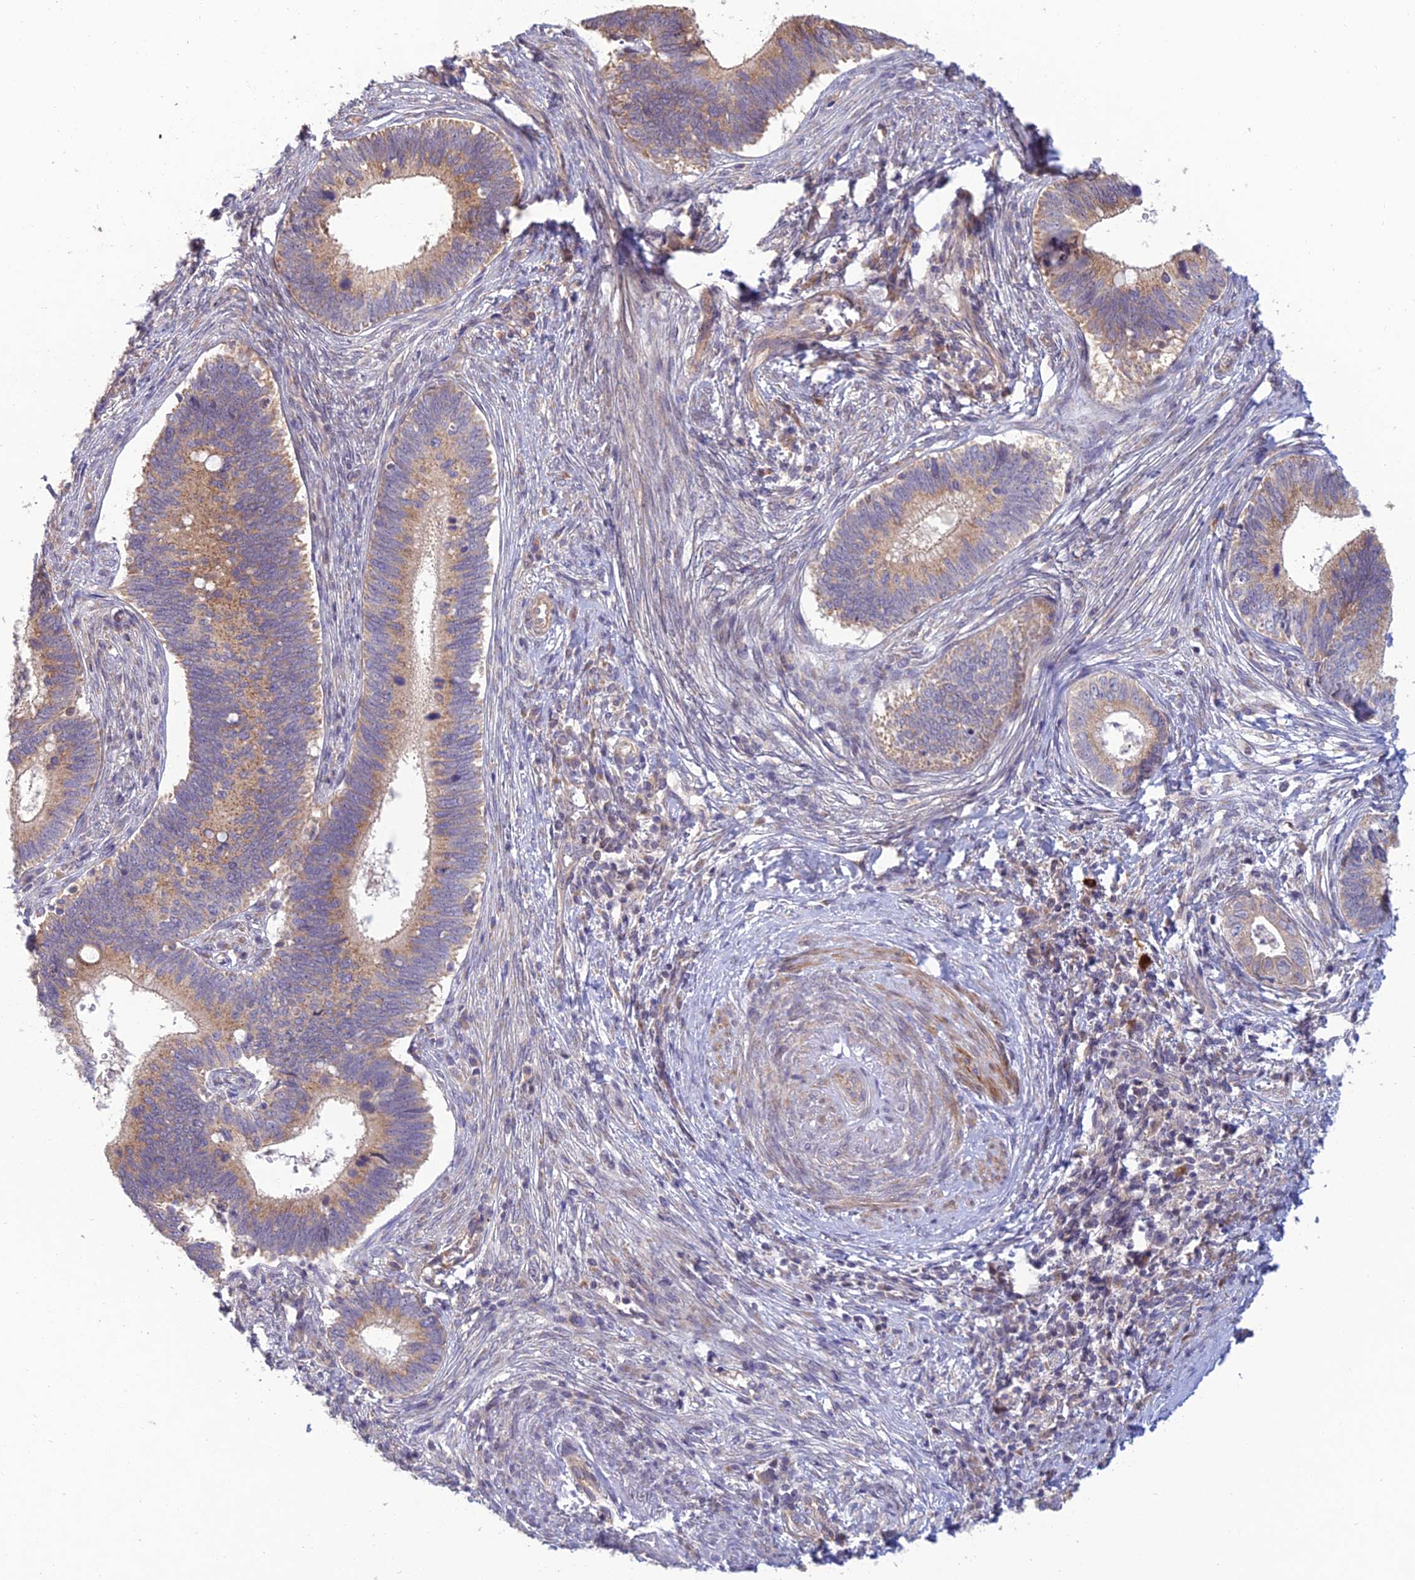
{"staining": {"intensity": "moderate", "quantity": "25%-75%", "location": "cytoplasmic/membranous"}, "tissue": "cervical cancer", "cell_type": "Tumor cells", "image_type": "cancer", "snomed": [{"axis": "morphology", "description": "Adenocarcinoma, NOS"}, {"axis": "topography", "description": "Cervix"}], "caption": "Moderate cytoplasmic/membranous protein expression is appreciated in about 25%-75% of tumor cells in cervical adenocarcinoma.", "gene": "C3orf20", "patient": {"sex": "female", "age": 42}}